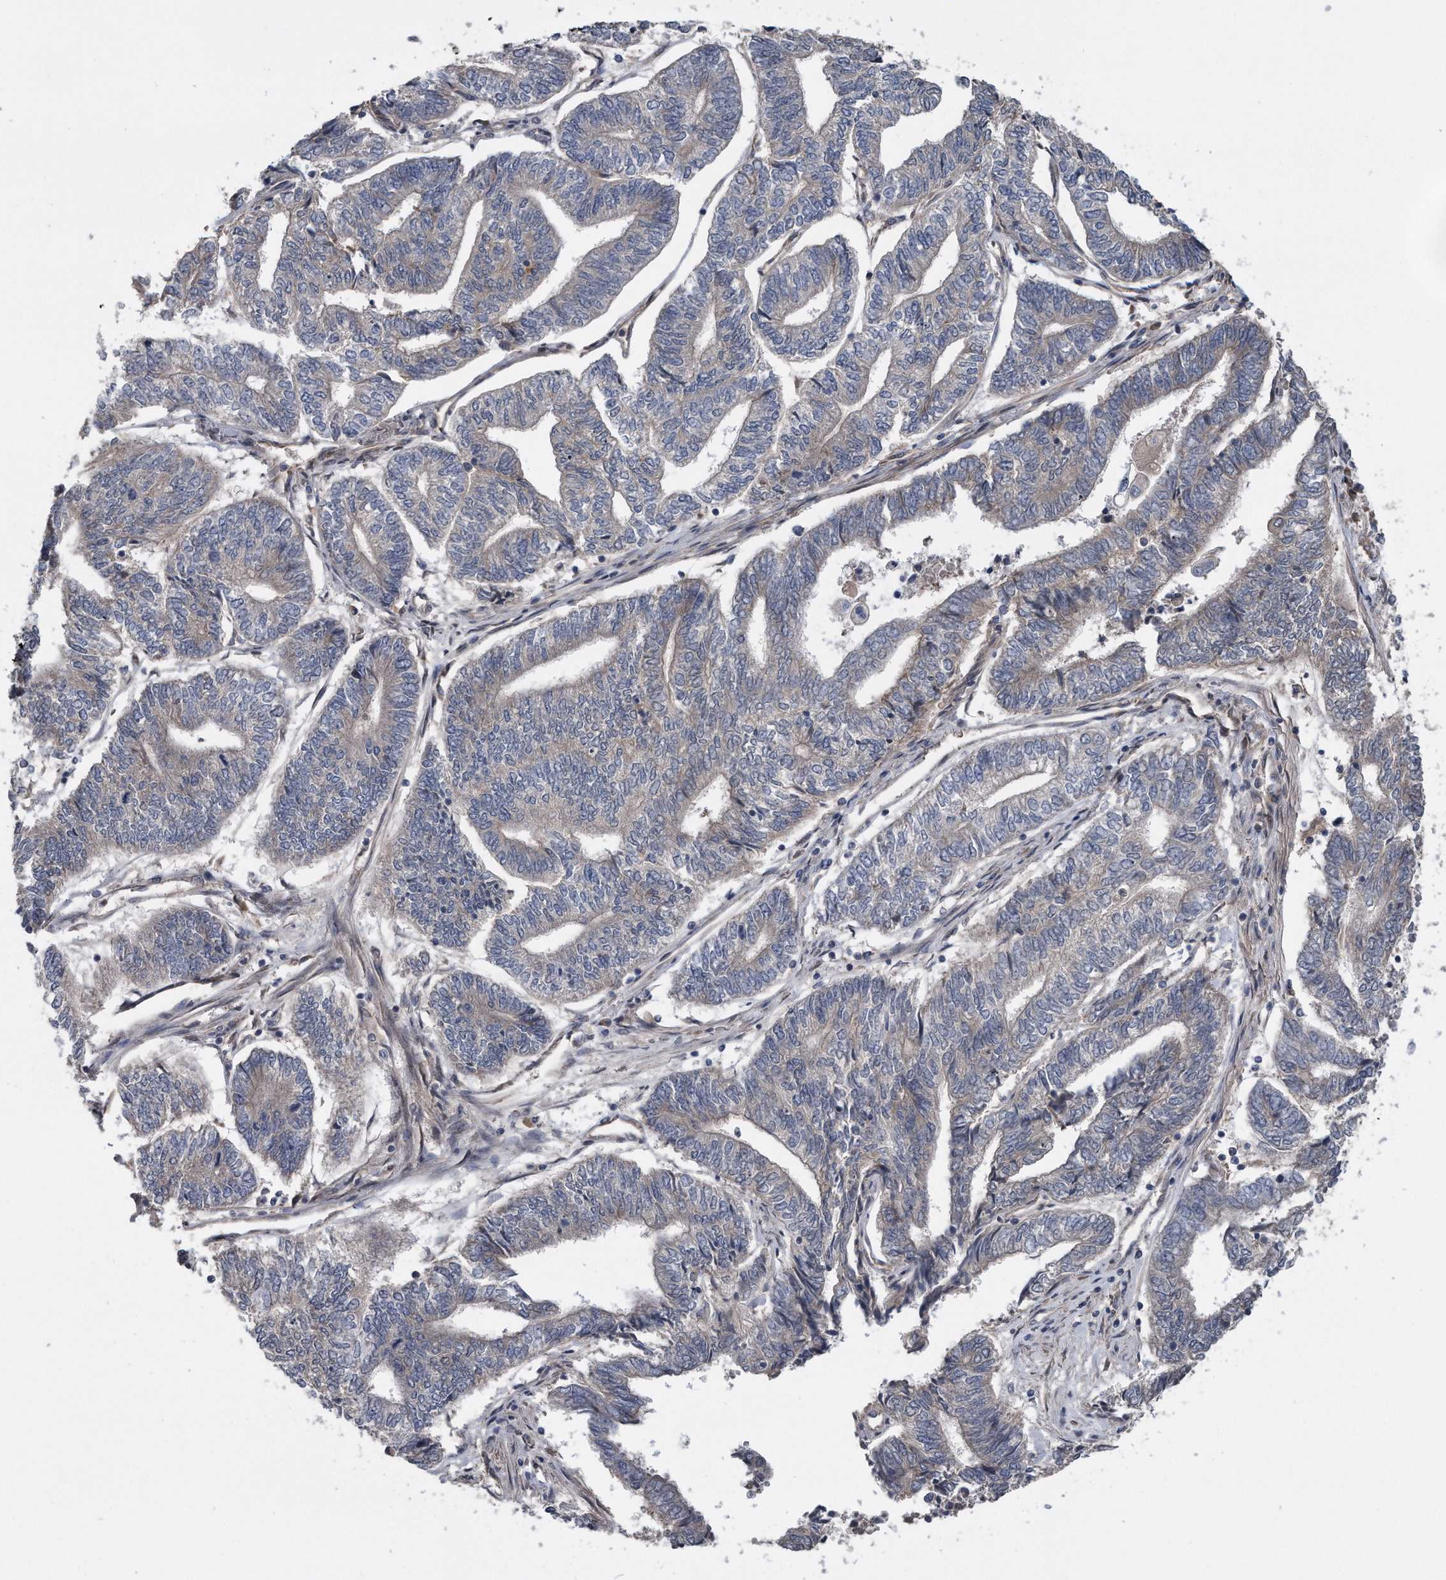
{"staining": {"intensity": "negative", "quantity": "none", "location": "none"}, "tissue": "endometrial cancer", "cell_type": "Tumor cells", "image_type": "cancer", "snomed": [{"axis": "morphology", "description": "Adenocarcinoma, NOS"}, {"axis": "topography", "description": "Uterus"}, {"axis": "topography", "description": "Endometrium"}], "caption": "Image shows no significant protein staining in tumor cells of adenocarcinoma (endometrial). The staining was performed using DAB (3,3'-diaminobenzidine) to visualize the protein expression in brown, while the nuclei were stained in blue with hematoxylin (Magnification: 20x).", "gene": "ZNF79", "patient": {"sex": "female", "age": 70}}